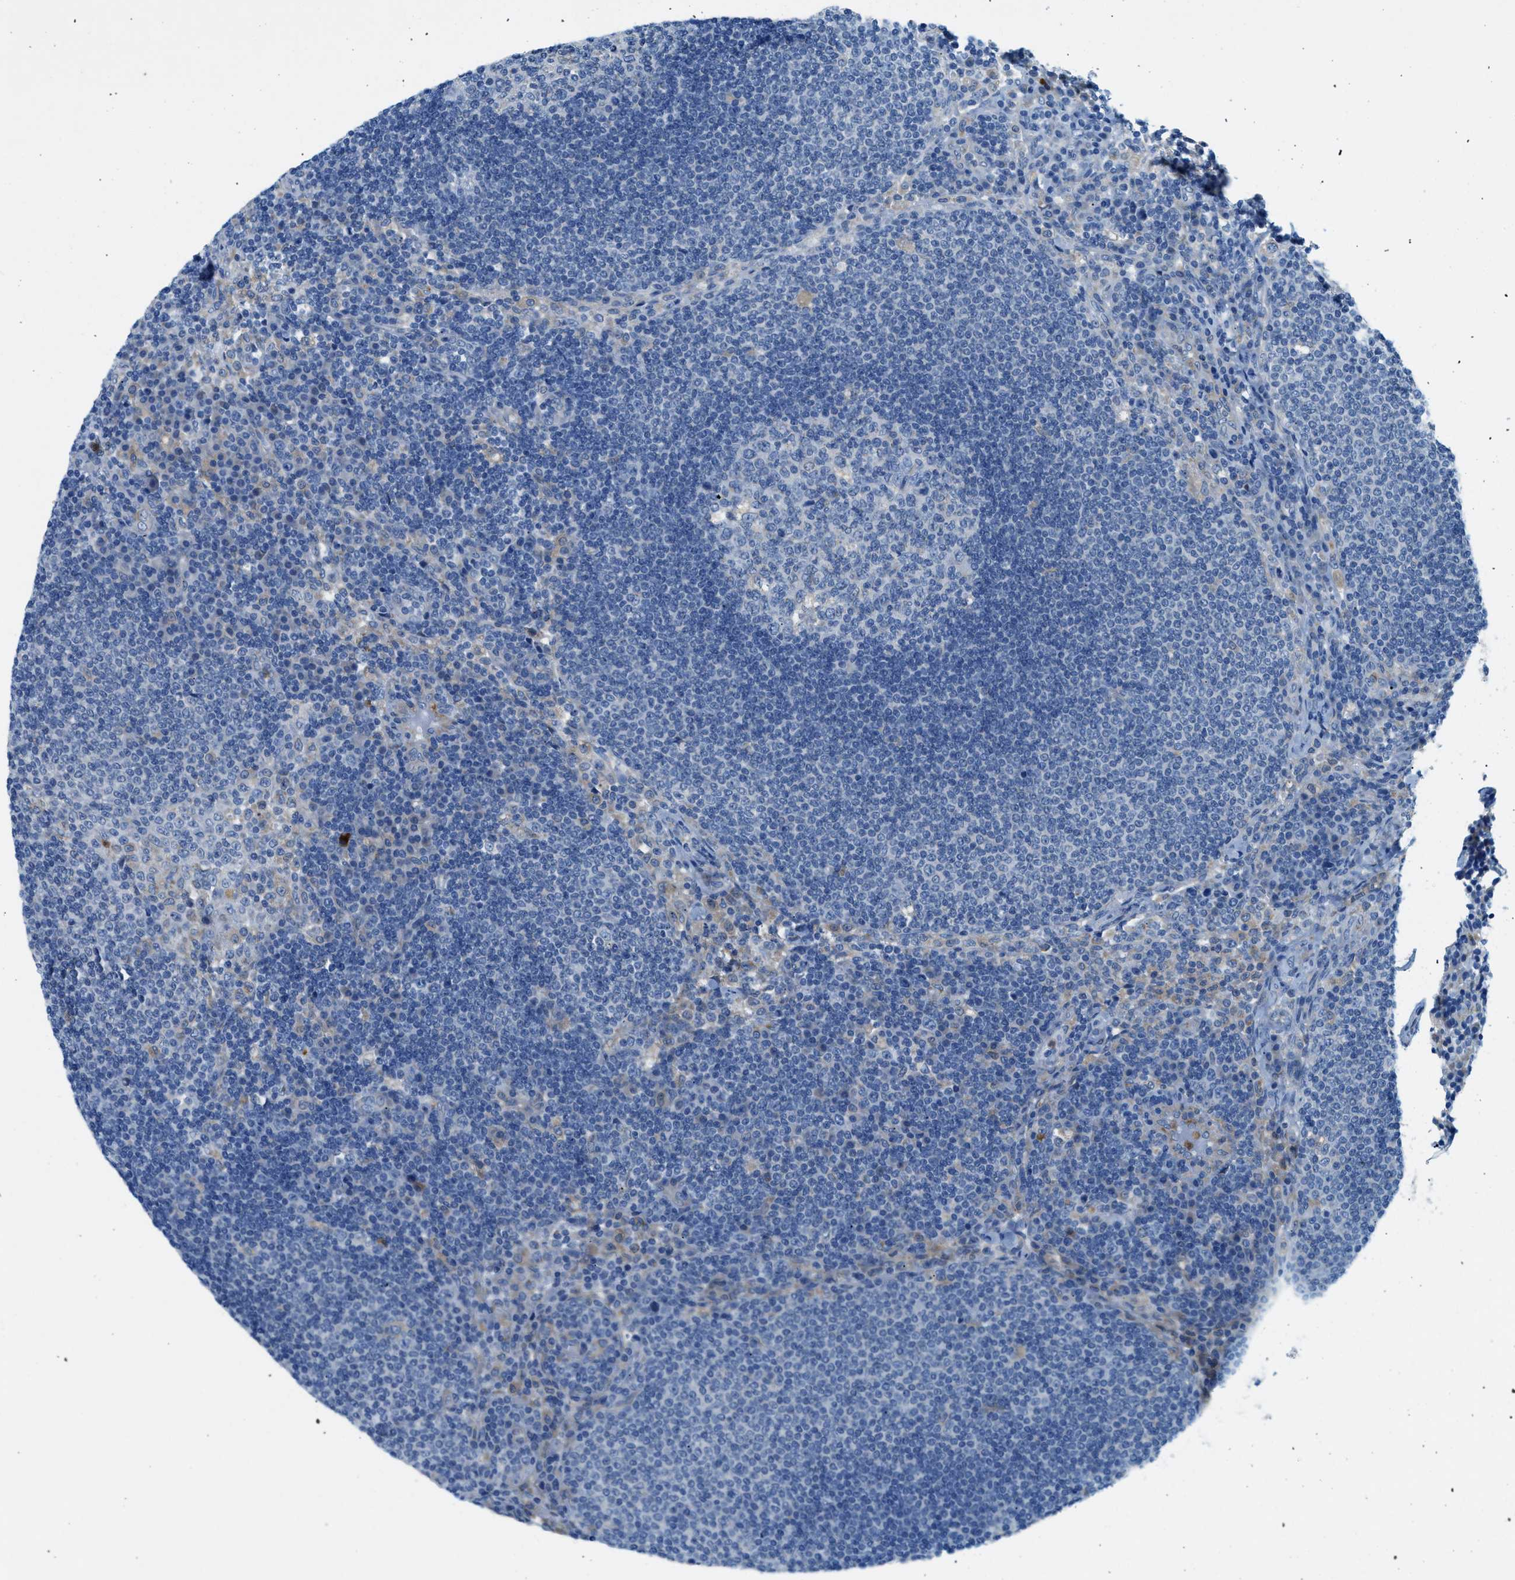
{"staining": {"intensity": "negative", "quantity": "none", "location": "none"}, "tissue": "lymph node", "cell_type": "Germinal center cells", "image_type": "normal", "snomed": [{"axis": "morphology", "description": "Normal tissue, NOS"}, {"axis": "topography", "description": "Lymph node"}], "caption": "Germinal center cells are negative for brown protein staining in normal lymph node.", "gene": "ZDHHC13", "patient": {"sex": "female", "age": 53}}